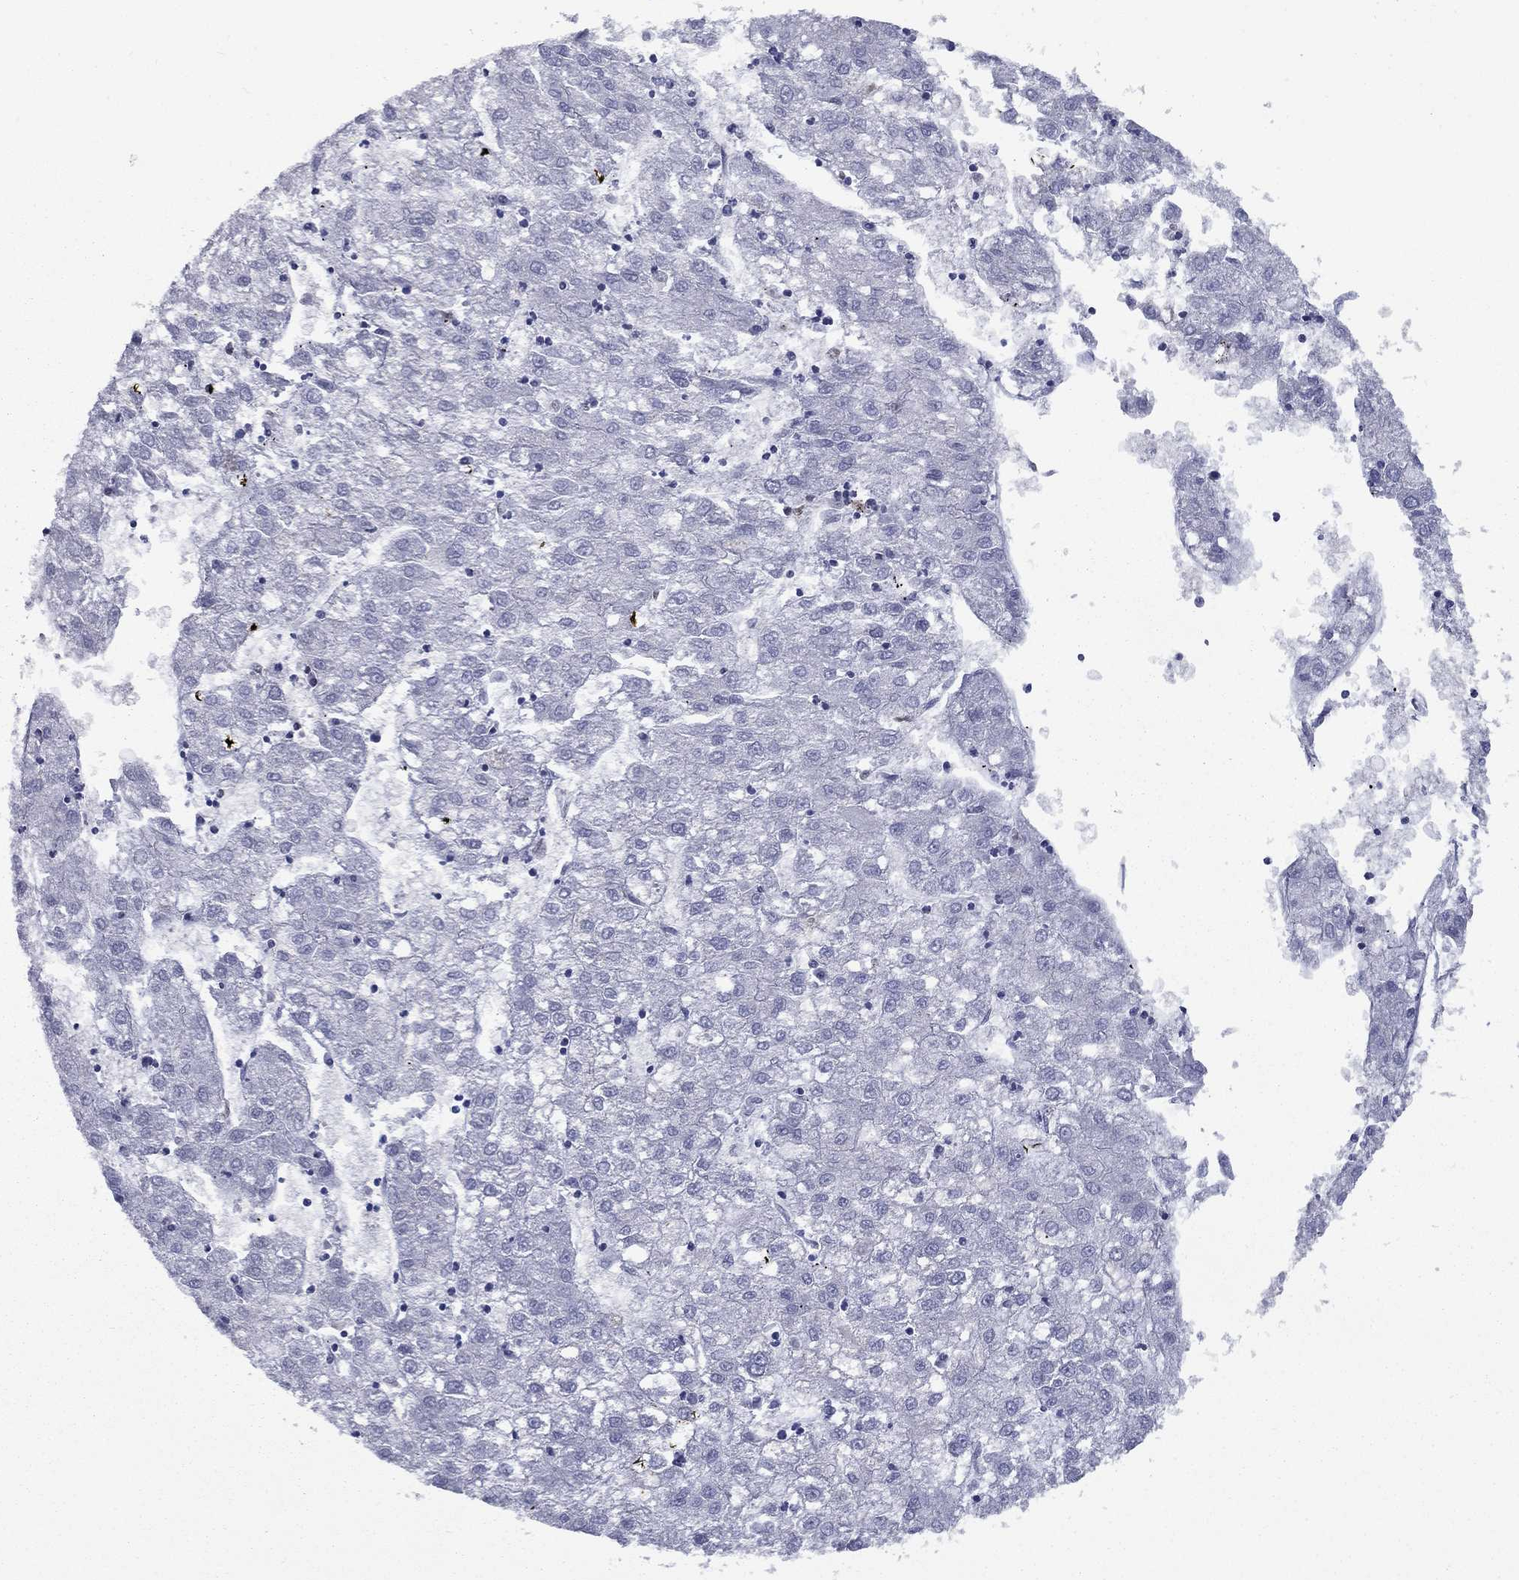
{"staining": {"intensity": "negative", "quantity": "none", "location": "none"}, "tissue": "liver cancer", "cell_type": "Tumor cells", "image_type": "cancer", "snomed": [{"axis": "morphology", "description": "Carcinoma, Hepatocellular, NOS"}, {"axis": "topography", "description": "Liver"}], "caption": "This image is of hepatocellular carcinoma (liver) stained with IHC to label a protein in brown with the nuclei are counter-stained blue. There is no staining in tumor cells.", "gene": "NDUFA4L2", "patient": {"sex": "male", "age": 72}}